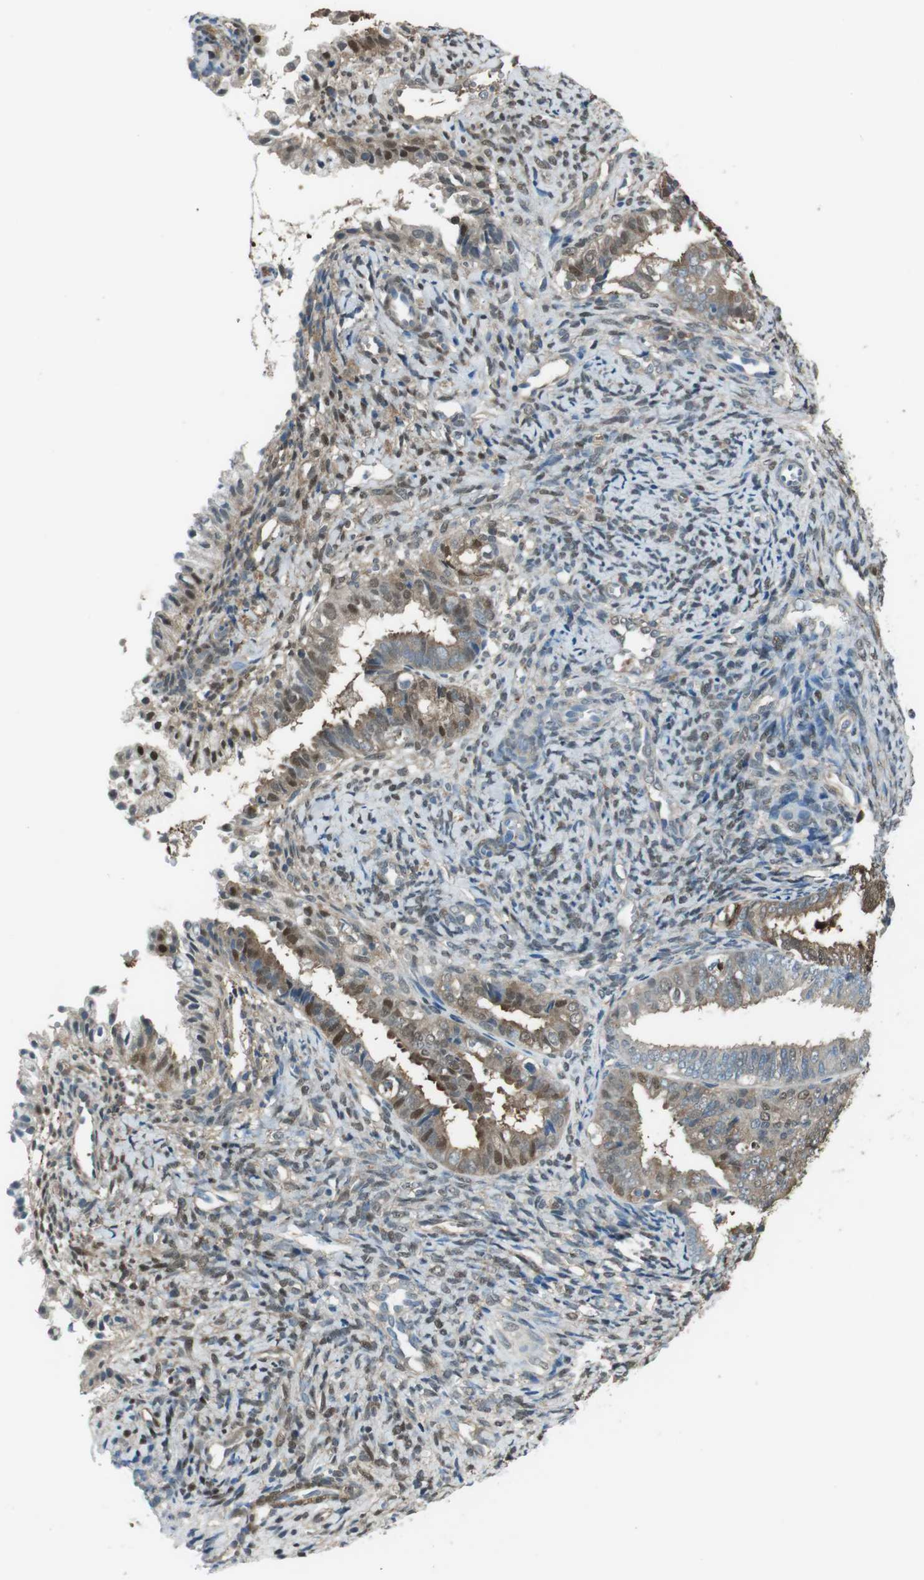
{"staining": {"intensity": "moderate", "quantity": "25%-75%", "location": "cytoplasmic/membranous,nuclear"}, "tissue": "endometrial cancer", "cell_type": "Tumor cells", "image_type": "cancer", "snomed": [{"axis": "morphology", "description": "Adenocarcinoma, NOS"}, {"axis": "topography", "description": "Endometrium"}], "caption": "Protein expression analysis of human endometrial adenocarcinoma reveals moderate cytoplasmic/membranous and nuclear positivity in about 25%-75% of tumor cells.", "gene": "TWSG1", "patient": {"sex": "female", "age": 63}}